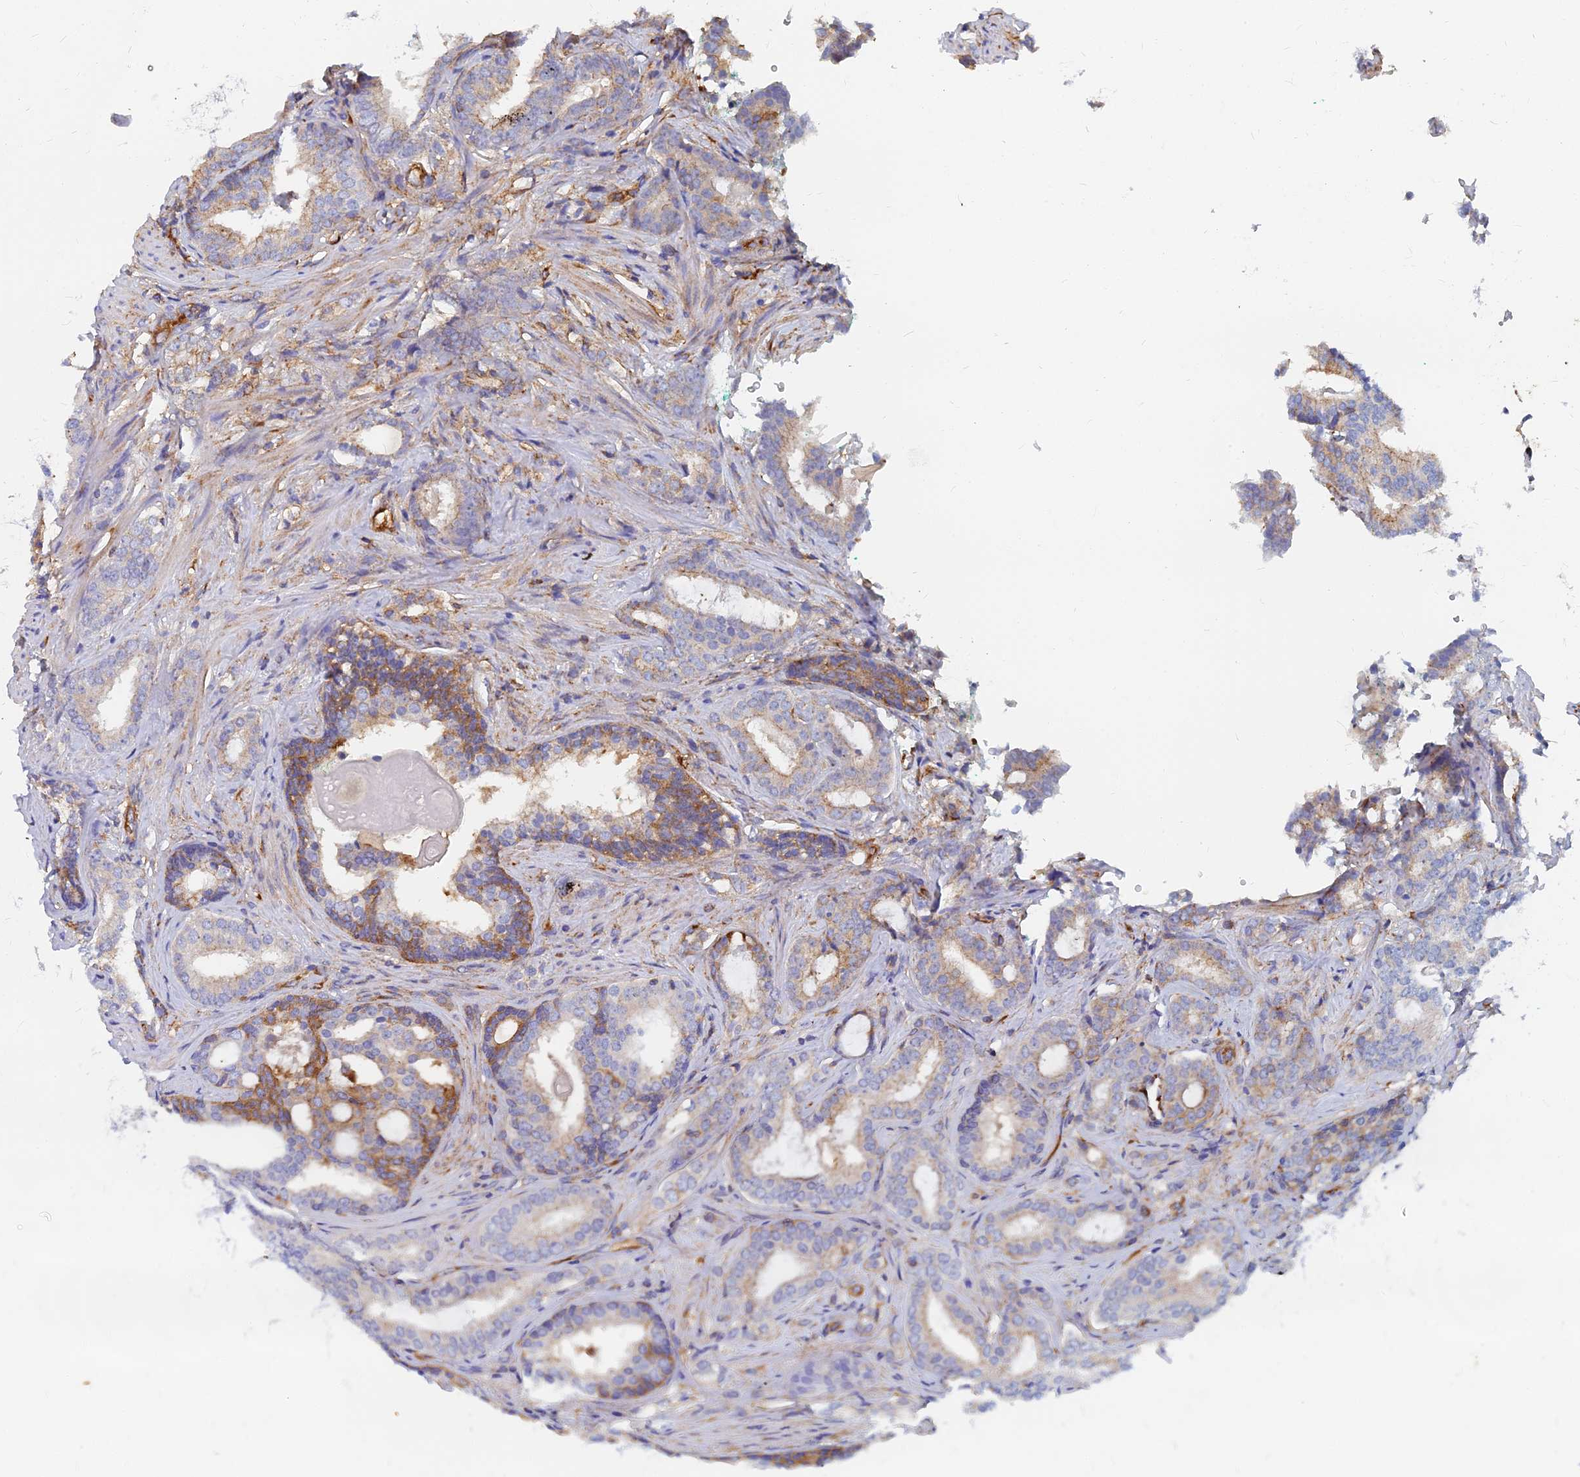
{"staining": {"intensity": "weak", "quantity": "25%-75%", "location": "cytoplasmic/membranous"}, "tissue": "prostate cancer", "cell_type": "Tumor cells", "image_type": "cancer", "snomed": [{"axis": "morphology", "description": "Adenocarcinoma, High grade"}, {"axis": "topography", "description": "Prostate"}], "caption": "Immunohistochemical staining of prostate adenocarcinoma (high-grade) exhibits low levels of weak cytoplasmic/membranous positivity in about 25%-75% of tumor cells.", "gene": "GPR42", "patient": {"sex": "male", "age": 63}}